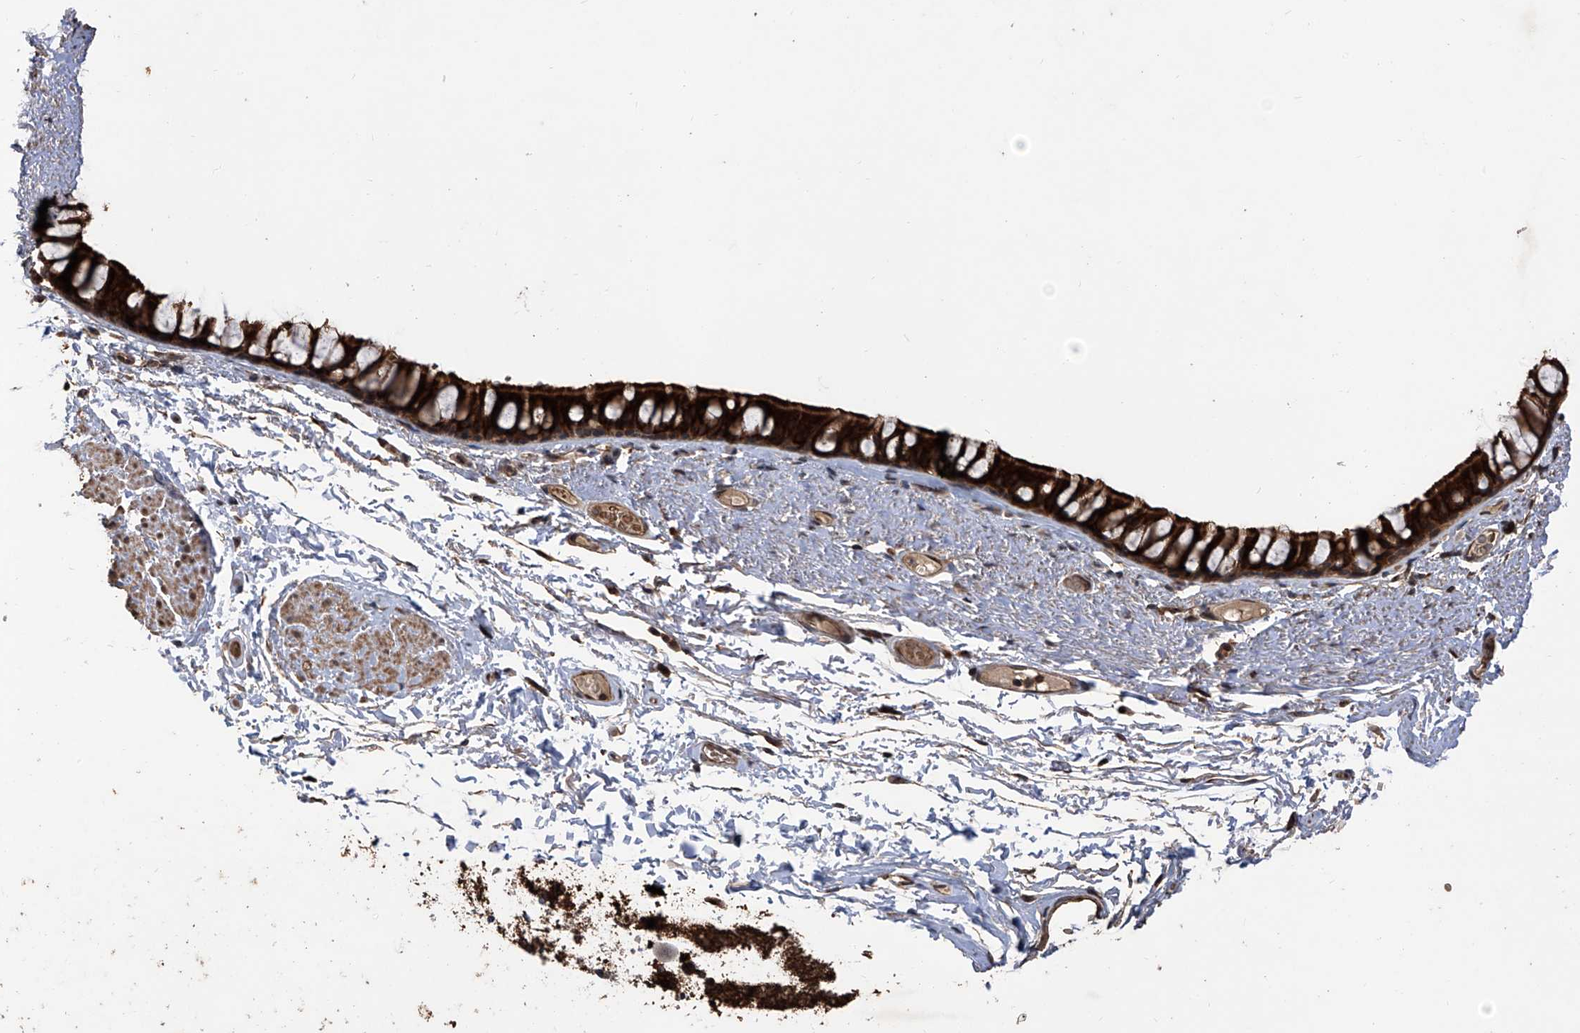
{"staining": {"intensity": "strong", "quantity": ">75%", "location": "cytoplasmic/membranous,nuclear"}, "tissue": "bronchus", "cell_type": "Respiratory epithelial cells", "image_type": "normal", "snomed": [{"axis": "morphology", "description": "Normal tissue, NOS"}, {"axis": "topography", "description": "Cartilage tissue"}, {"axis": "topography", "description": "Bronchus"}], "caption": "Immunohistochemistry of unremarkable bronchus displays high levels of strong cytoplasmic/membranous,nuclear expression in approximately >75% of respiratory epithelial cells.", "gene": "LYSMD4", "patient": {"sex": "female", "age": 73}}